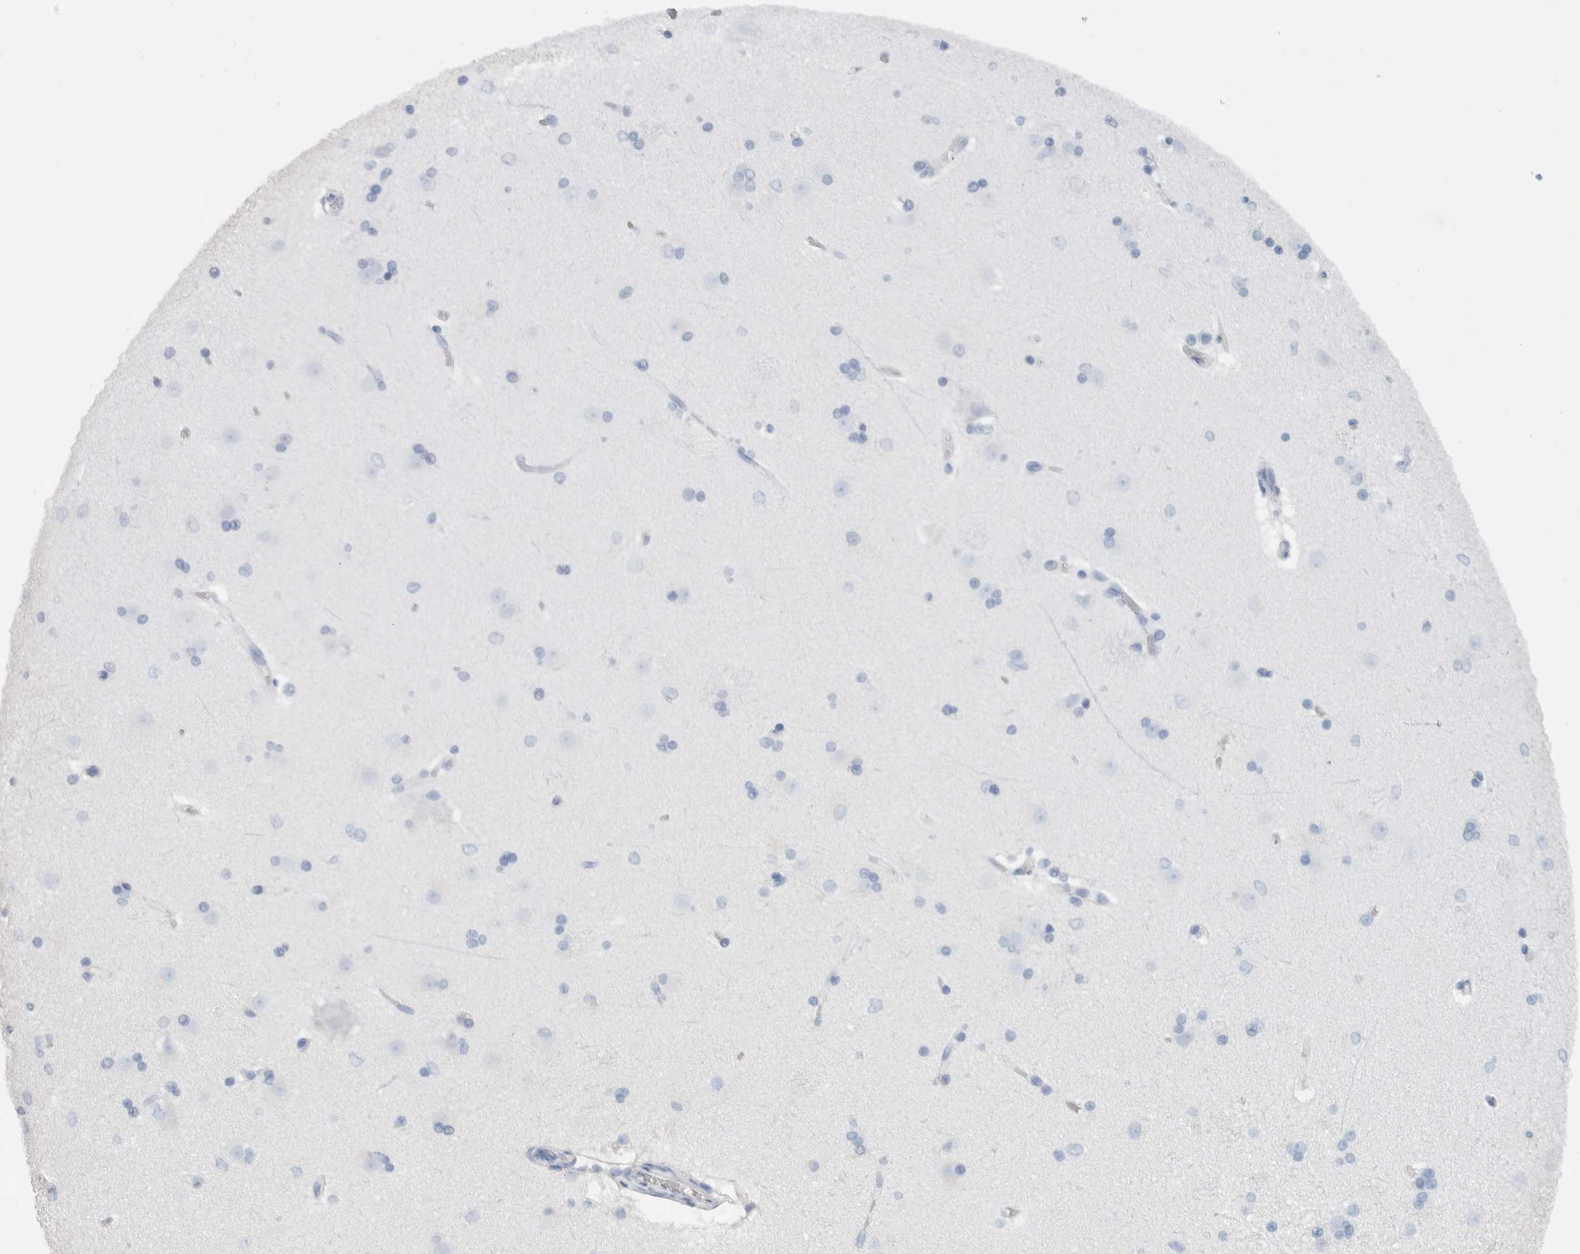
{"staining": {"intensity": "negative", "quantity": "none", "location": "none"}, "tissue": "caudate", "cell_type": "Glial cells", "image_type": "normal", "snomed": [{"axis": "morphology", "description": "Normal tissue, NOS"}, {"axis": "topography", "description": "Lateral ventricle wall"}], "caption": "A micrograph of caudate stained for a protein shows no brown staining in glial cells. (DAB (3,3'-diaminobenzidine) immunohistochemistry, high magnification).", "gene": "ENGASE", "patient": {"sex": "female", "age": 19}}